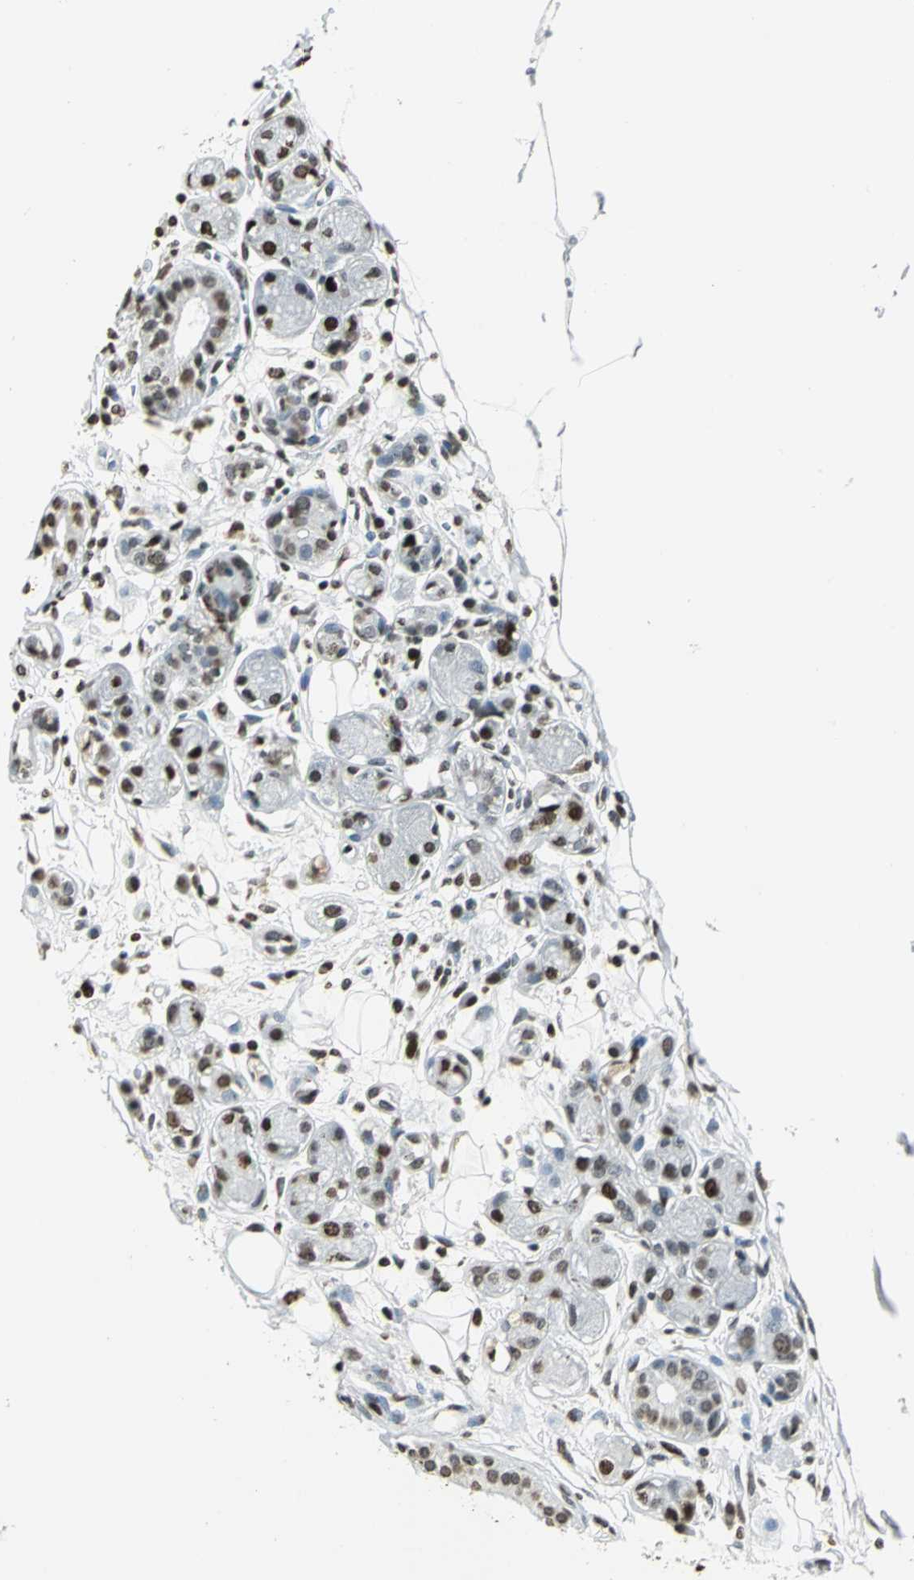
{"staining": {"intensity": "moderate", "quantity": ">75%", "location": "nuclear"}, "tissue": "adipose tissue", "cell_type": "Adipocytes", "image_type": "normal", "snomed": [{"axis": "morphology", "description": "Normal tissue, NOS"}, {"axis": "morphology", "description": "Inflammation, NOS"}, {"axis": "topography", "description": "Vascular tissue"}, {"axis": "topography", "description": "Salivary gland"}], "caption": "Benign adipose tissue displays moderate nuclear expression in about >75% of adipocytes The protein of interest is stained brown, and the nuclei are stained in blue (DAB IHC with brightfield microscopy, high magnification)..", "gene": "MCM4", "patient": {"sex": "female", "age": 75}}